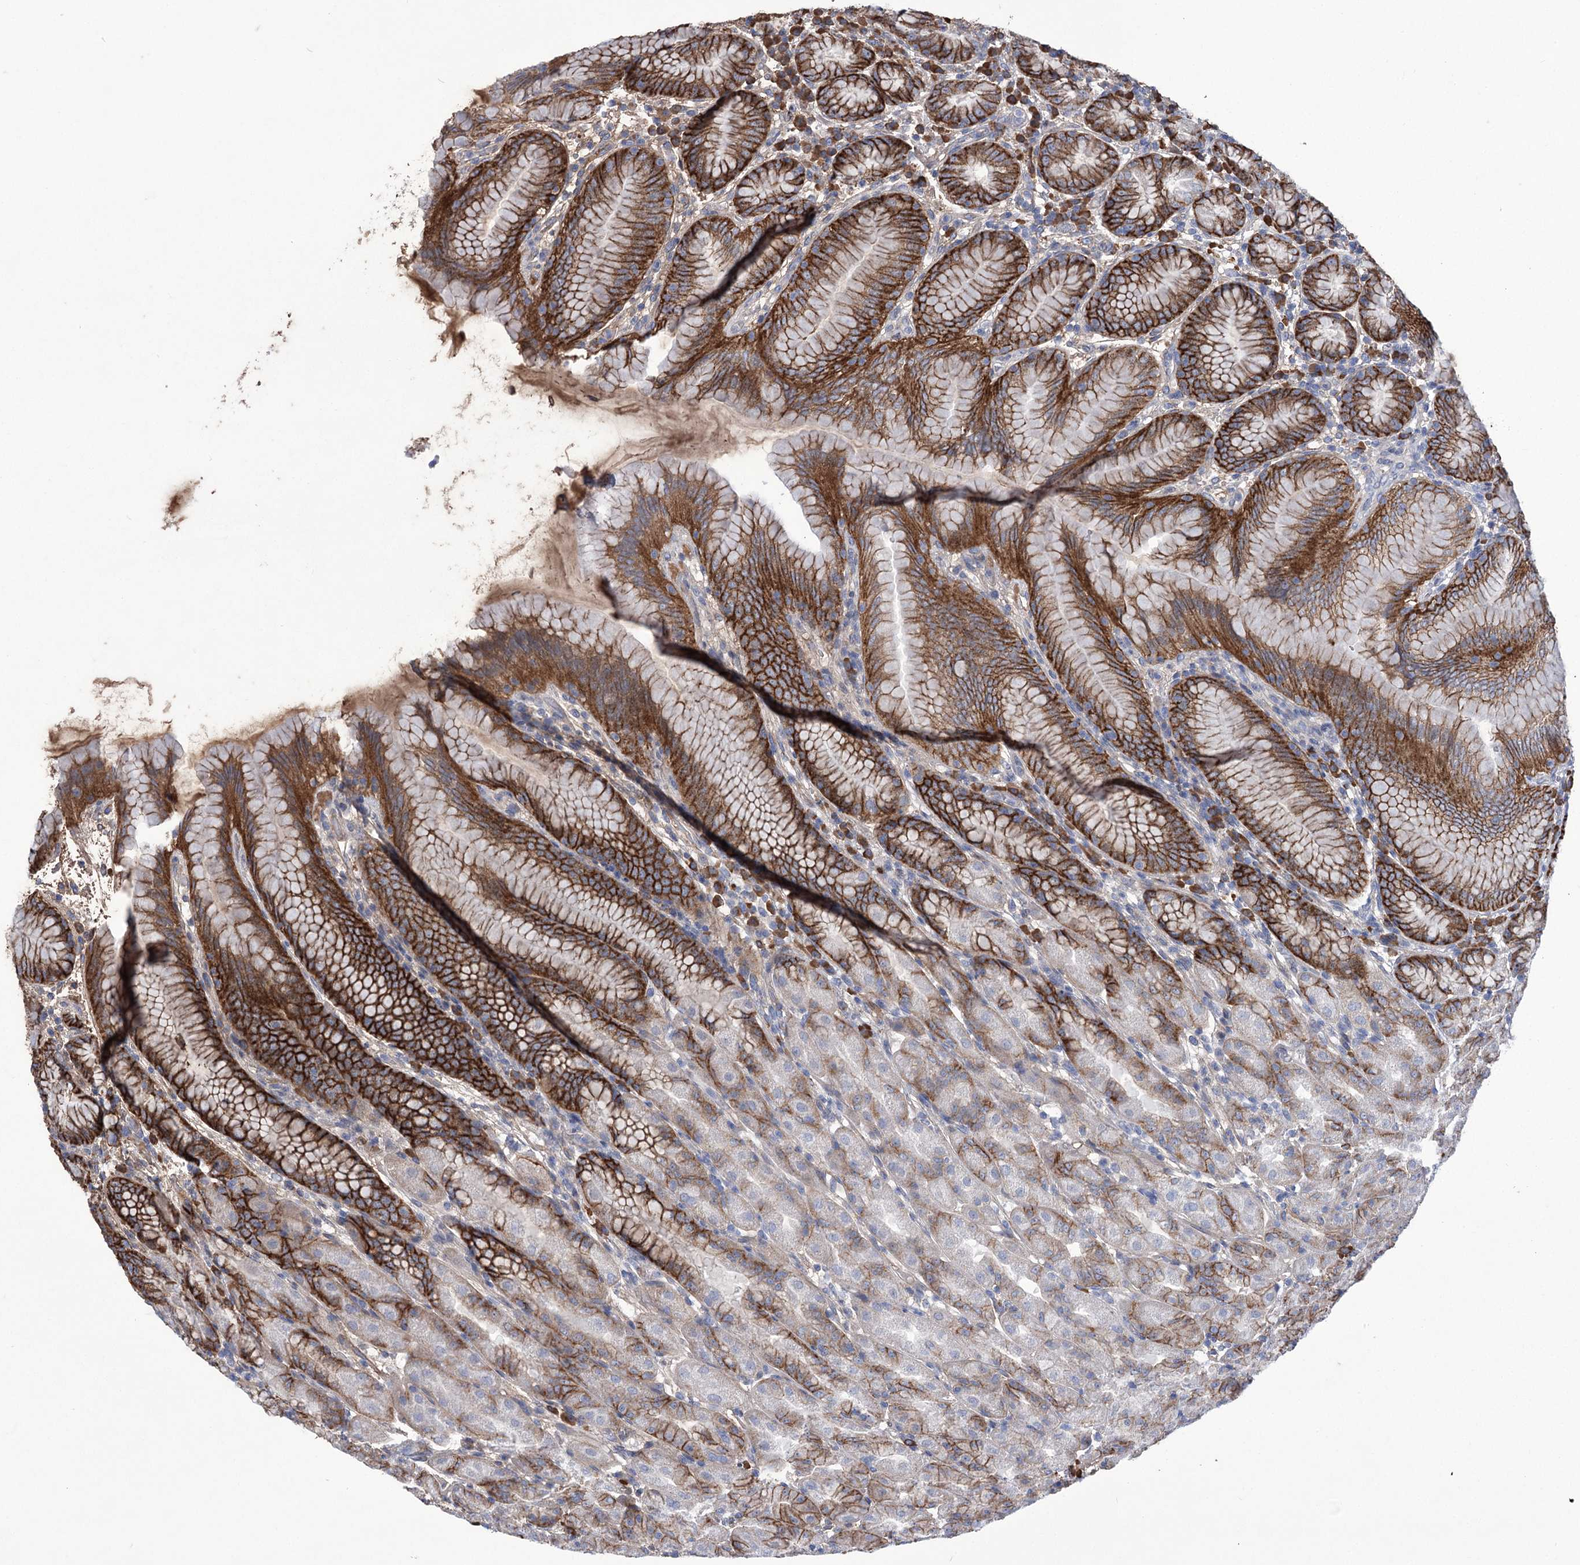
{"staining": {"intensity": "strong", "quantity": "25%-75%", "location": "cytoplasmic/membranous"}, "tissue": "stomach", "cell_type": "Glandular cells", "image_type": "normal", "snomed": [{"axis": "morphology", "description": "Normal tissue, NOS"}, {"axis": "topography", "description": "Stomach"}], "caption": "Glandular cells display strong cytoplasmic/membranous expression in approximately 25%-75% of cells in normal stomach. Using DAB (3,3'-diaminobenzidine) (brown) and hematoxylin (blue) stains, captured at high magnification using brightfield microscopy.", "gene": "CEP164", "patient": {"sex": "female", "age": 79}}